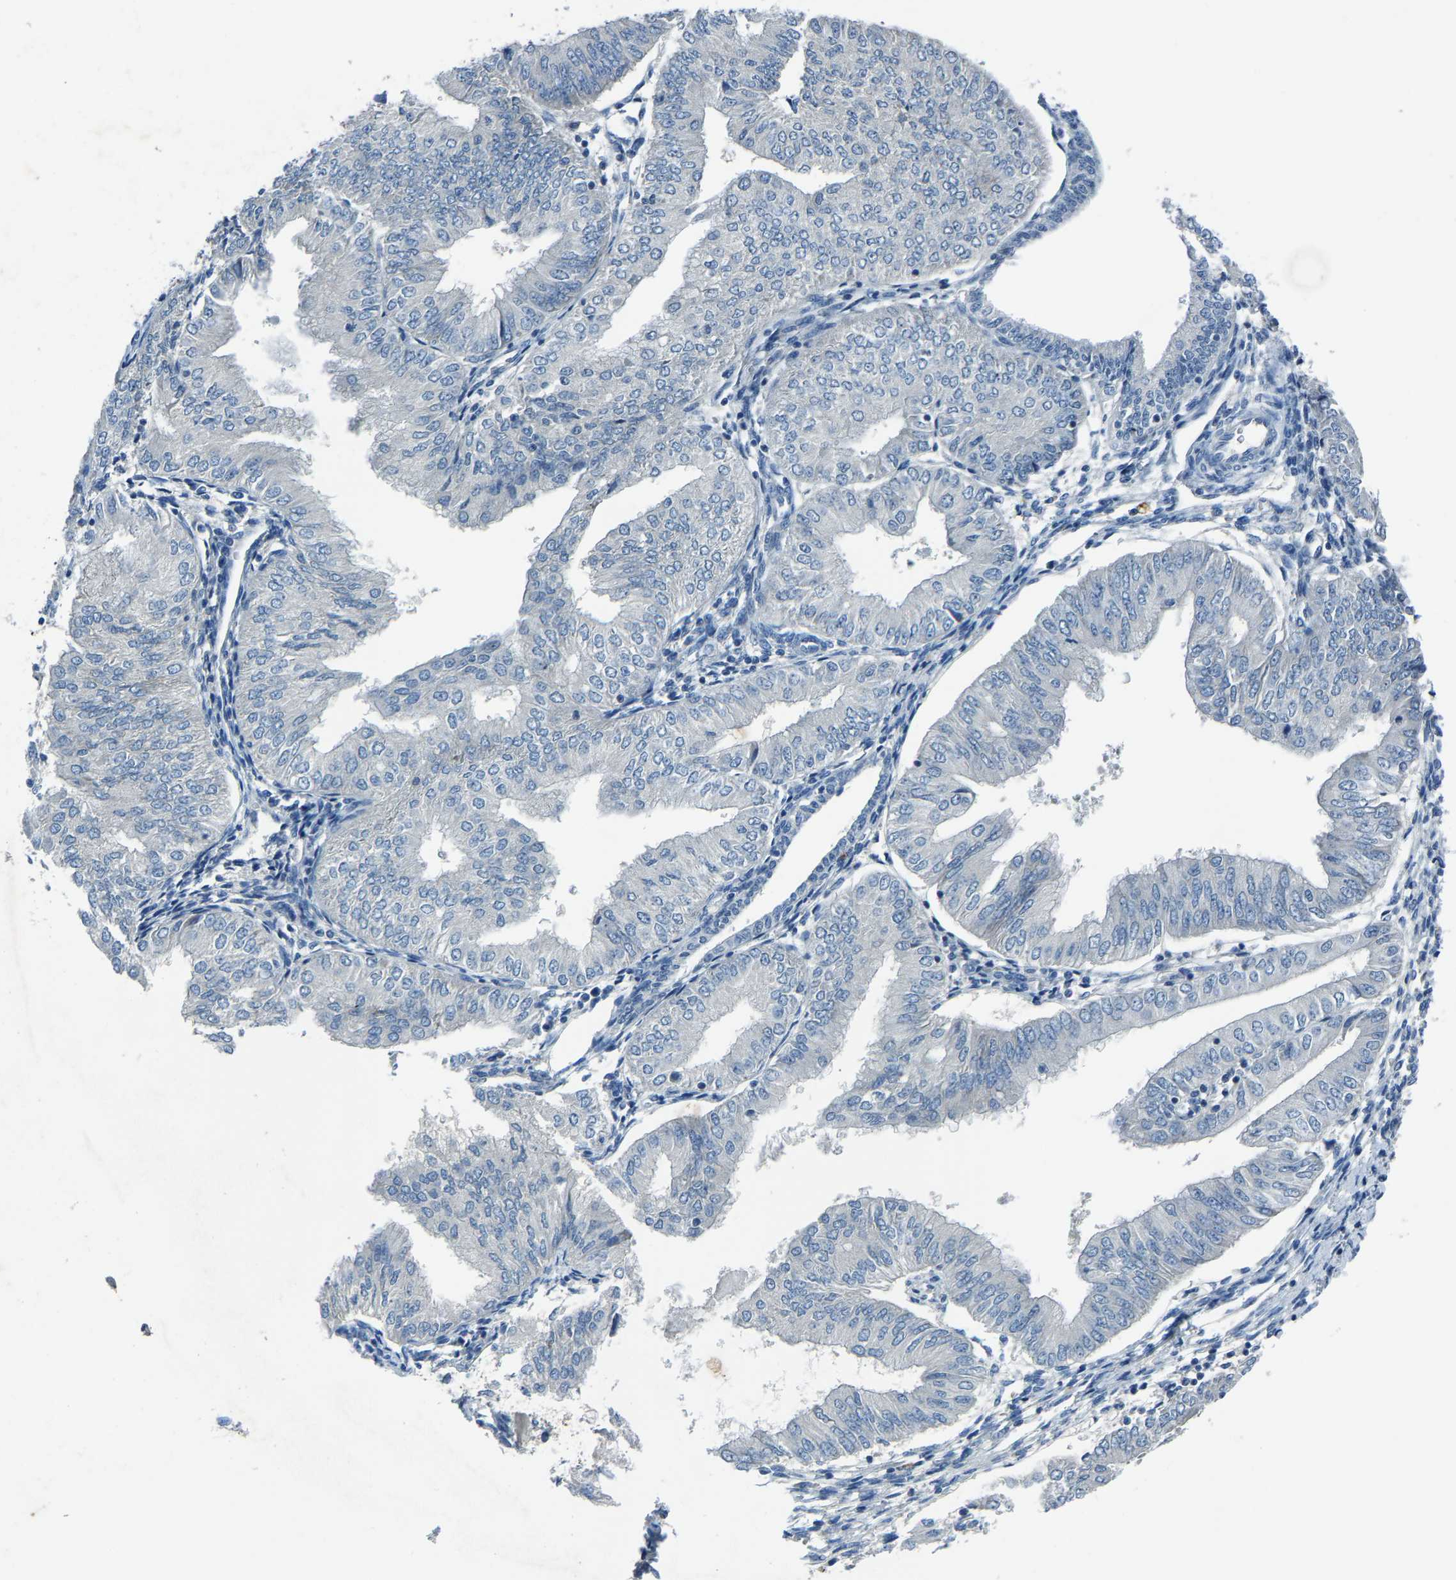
{"staining": {"intensity": "negative", "quantity": "none", "location": "none"}, "tissue": "endometrial cancer", "cell_type": "Tumor cells", "image_type": "cancer", "snomed": [{"axis": "morphology", "description": "Adenocarcinoma, NOS"}, {"axis": "topography", "description": "Endometrium"}], "caption": "Endometrial adenocarcinoma stained for a protein using immunohistochemistry reveals no expression tumor cells.", "gene": "ADAM2", "patient": {"sex": "female", "age": 53}}